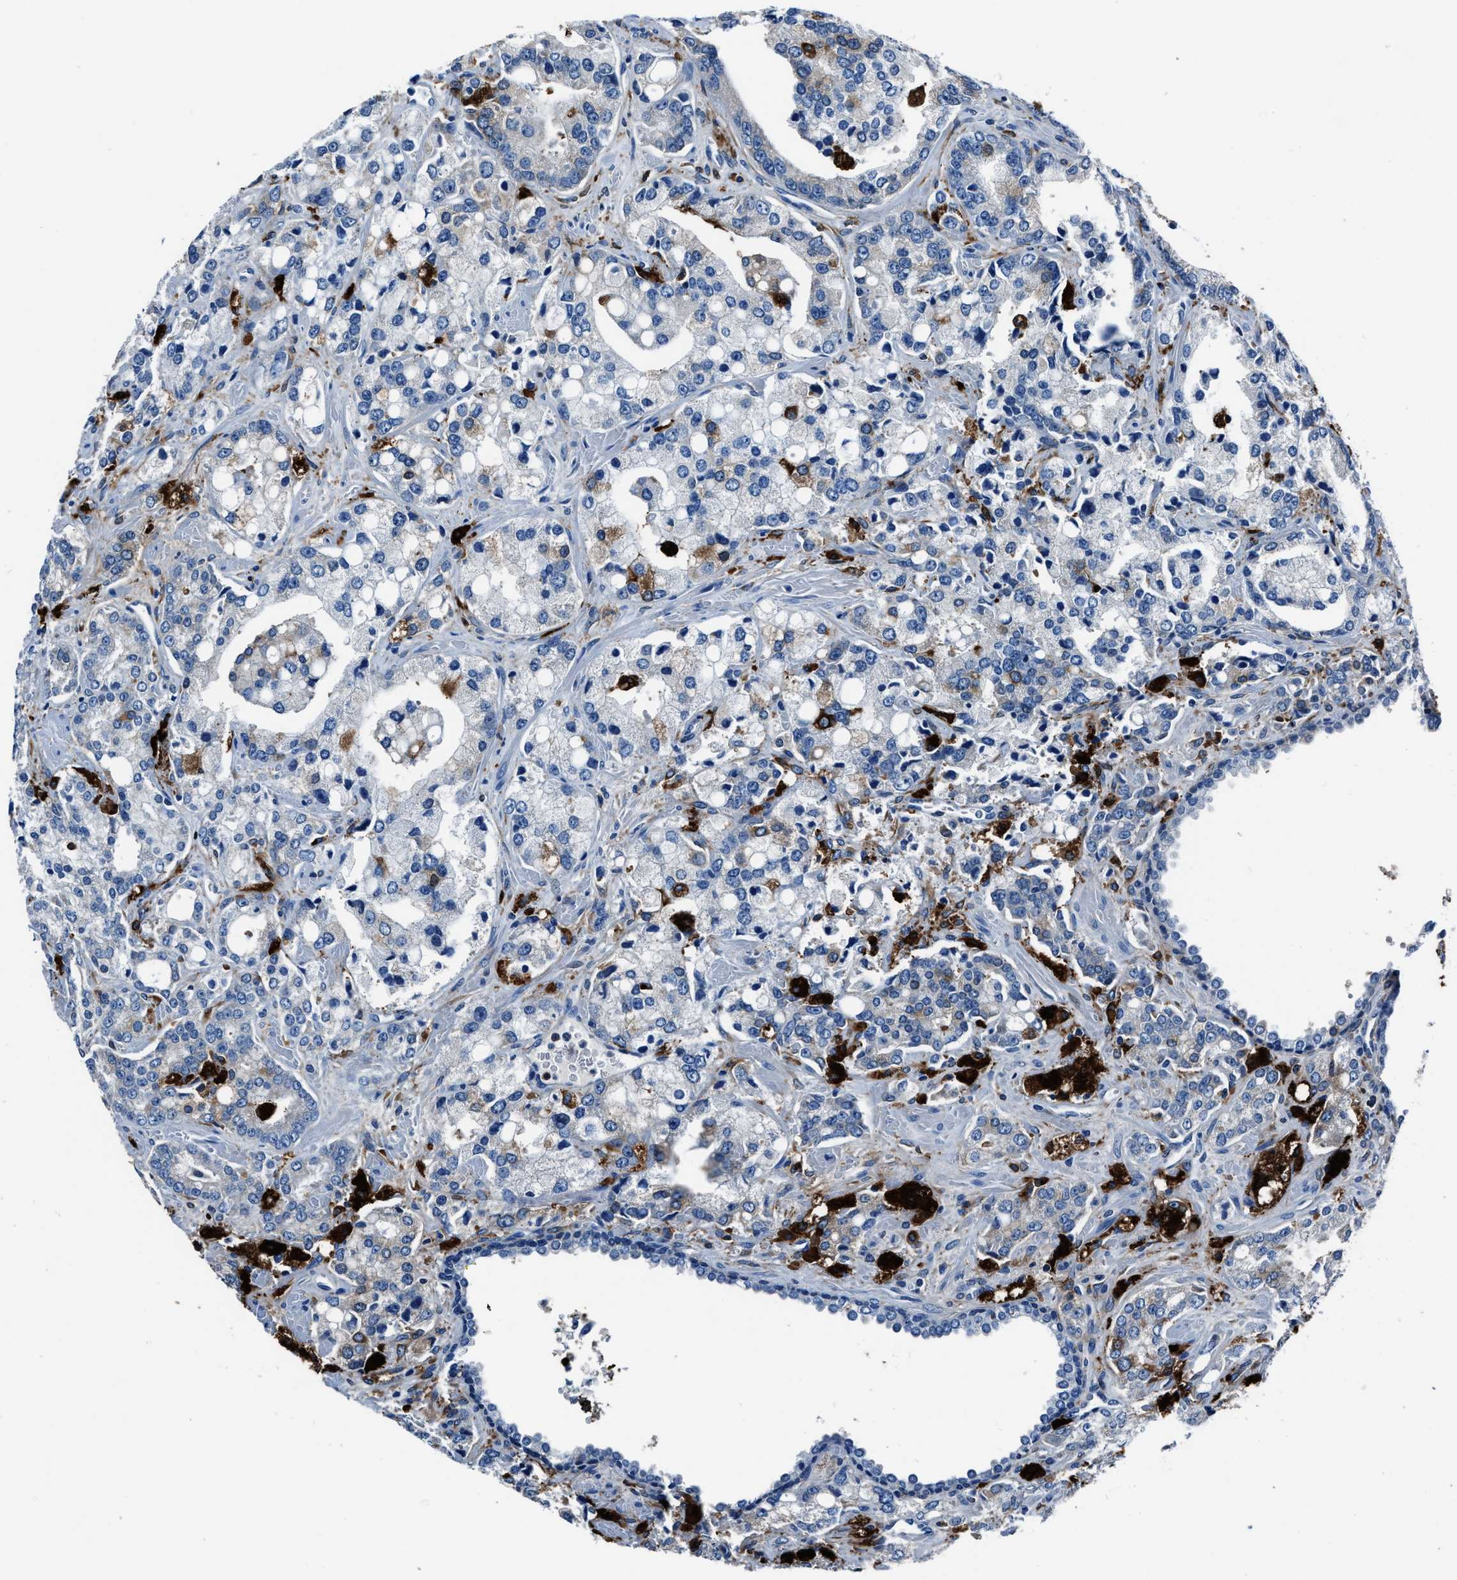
{"staining": {"intensity": "negative", "quantity": "none", "location": "none"}, "tissue": "prostate cancer", "cell_type": "Tumor cells", "image_type": "cancer", "snomed": [{"axis": "morphology", "description": "Adenocarcinoma, High grade"}, {"axis": "topography", "description": "Prostate"}], "caption": "Human prostate cancer (high-grade adenocarcinoma) stained for a protein using IHC demonstrates no expression in tumor cells.", "gene": "FTL", "patient": {"sex": "male", "age": 67}}